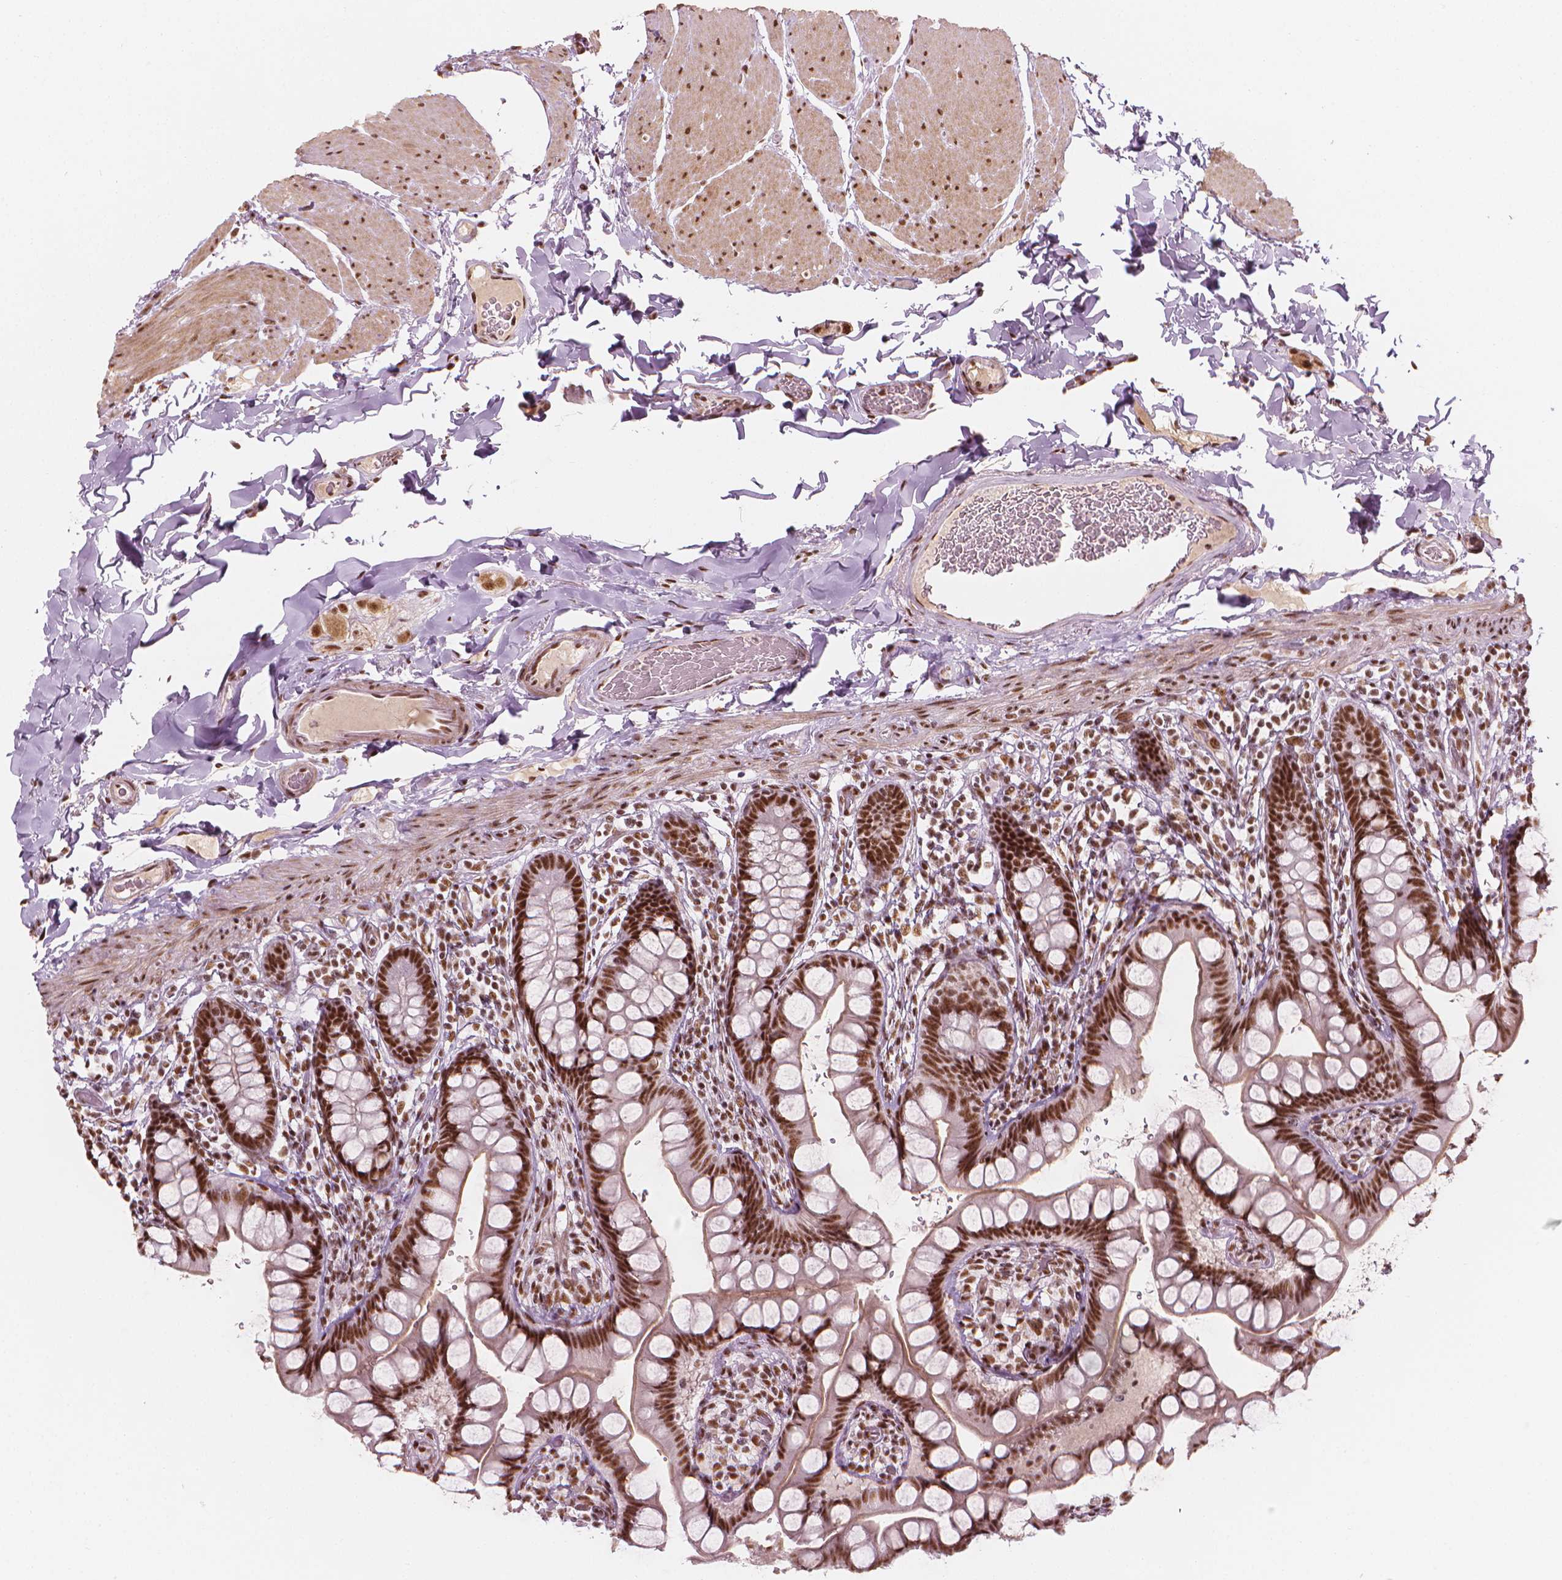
{"staining": {"intensity": "strong", "quantity": ">75%", "location": "nuclear"}, "tissue": "small intestine", "cell_type": "Glandular cells", "image_type": "normal", "snomed": [{"axis": "morphology", "description": "Normal tissue, NOS"}, {"axis": "topography", "description": "Small intestine"}], "caption": "This micrograph displays immunohistochemistry staining of unremarkable small intestine, with high strong nuclear expression in about >75% of glandular cells.", "gene": "ELF2", "patient": {"sex": "male", "age": 70}}